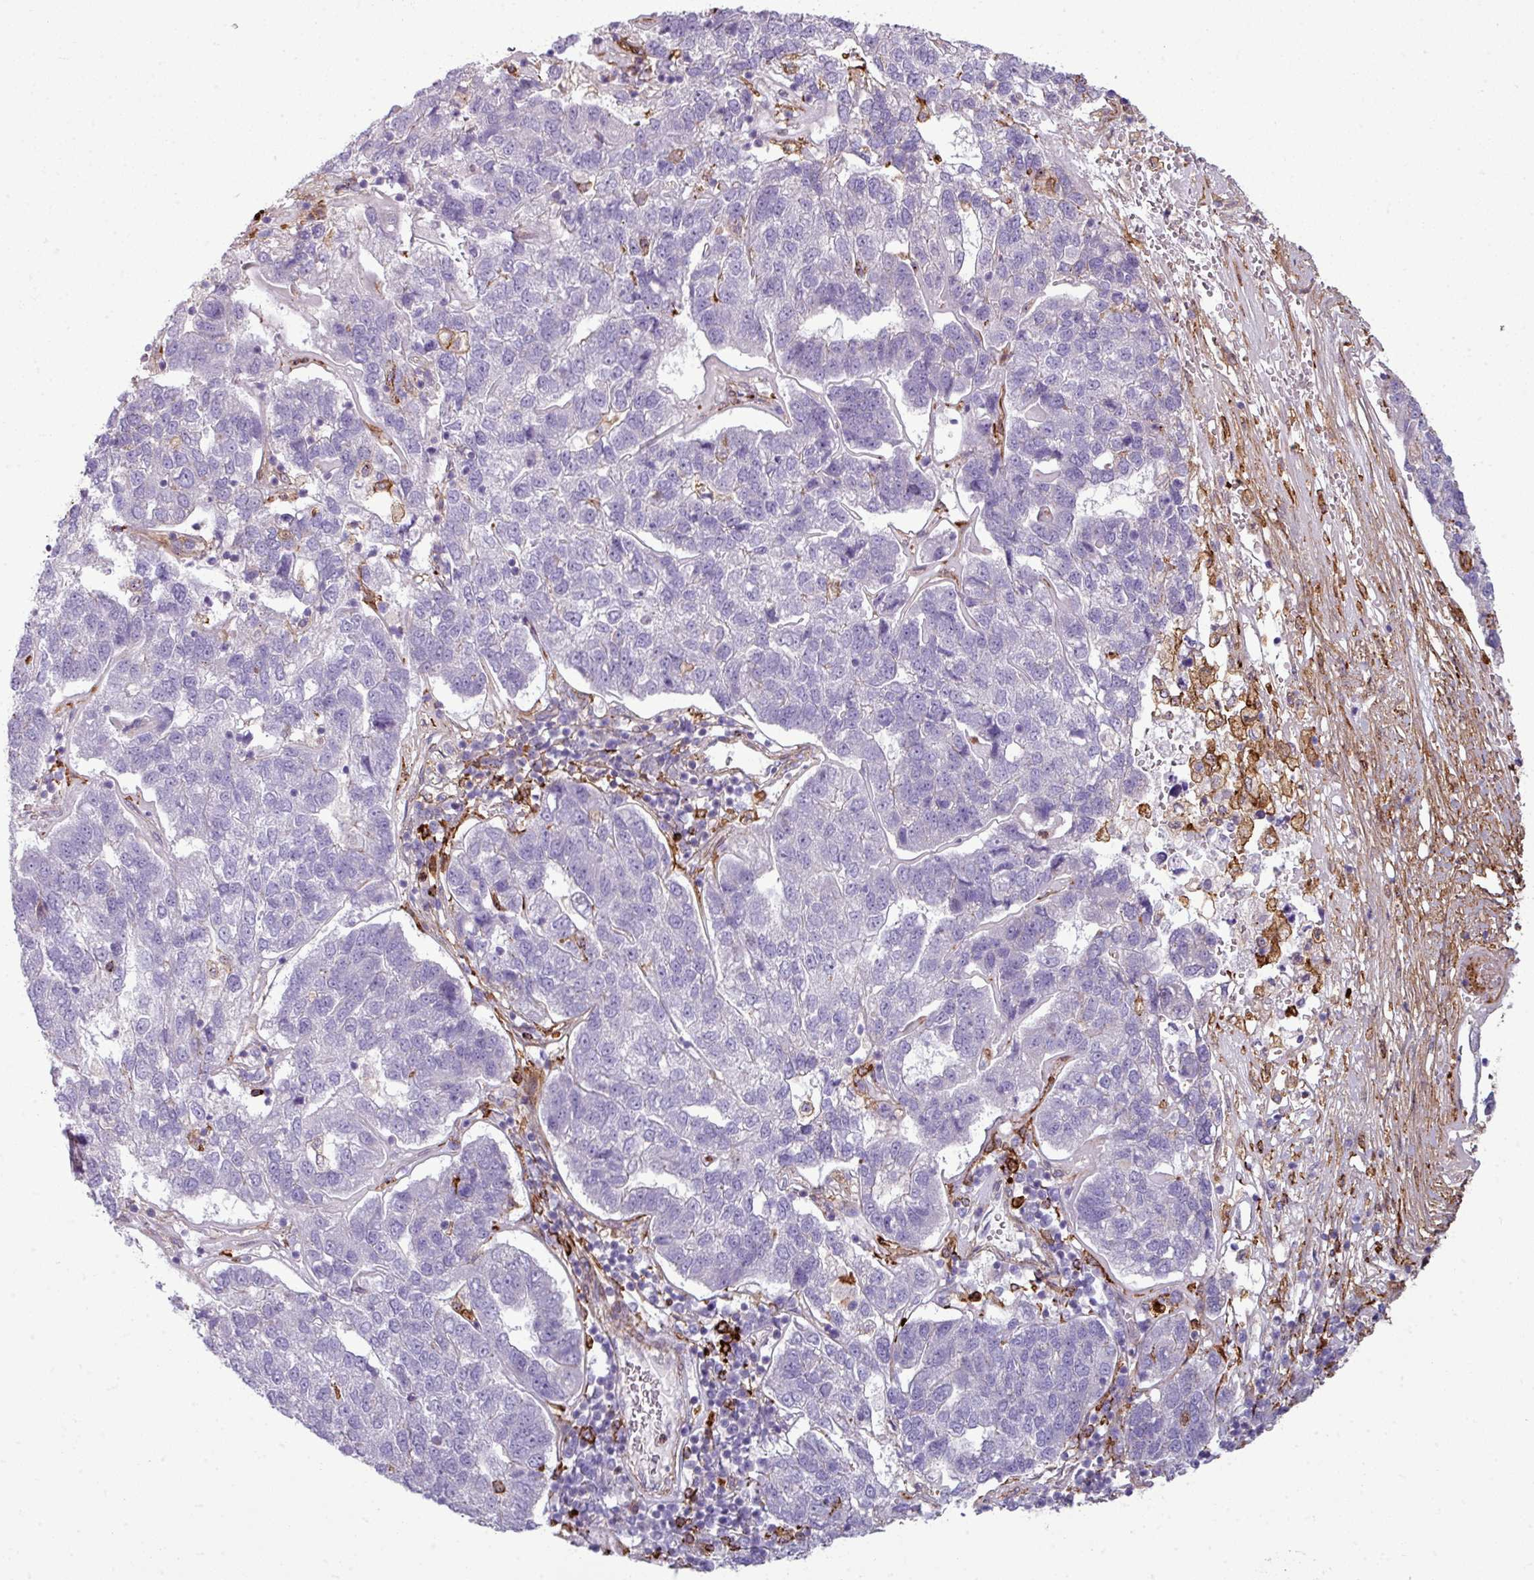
{"staining": {"intensity": "negative", "quantity": "none", "location": "none"}, "tissue": "pancreatic cancer", "cell_type": "Tumor cells", "image_type": "cancer", "snomed": [{"axis": "morphology", "description": "Adenocarcinoma, NOS"}, {"axis": "topography", "description": "Pancreas"}], "caption": "An immunohistochemistry (IHC) histopathology image of adenocarcinoma (pancreatic) is shown. There is no staining in tumor cells of adenocarcinoma (pancreatic). (Stains: DAB immunohistochemistry with hematoxylin counter stain, Microscopy: brightfield microscopy at high magnification).", "gene": "COL8A1", "patient": {"sex": "female", "age": 61}}